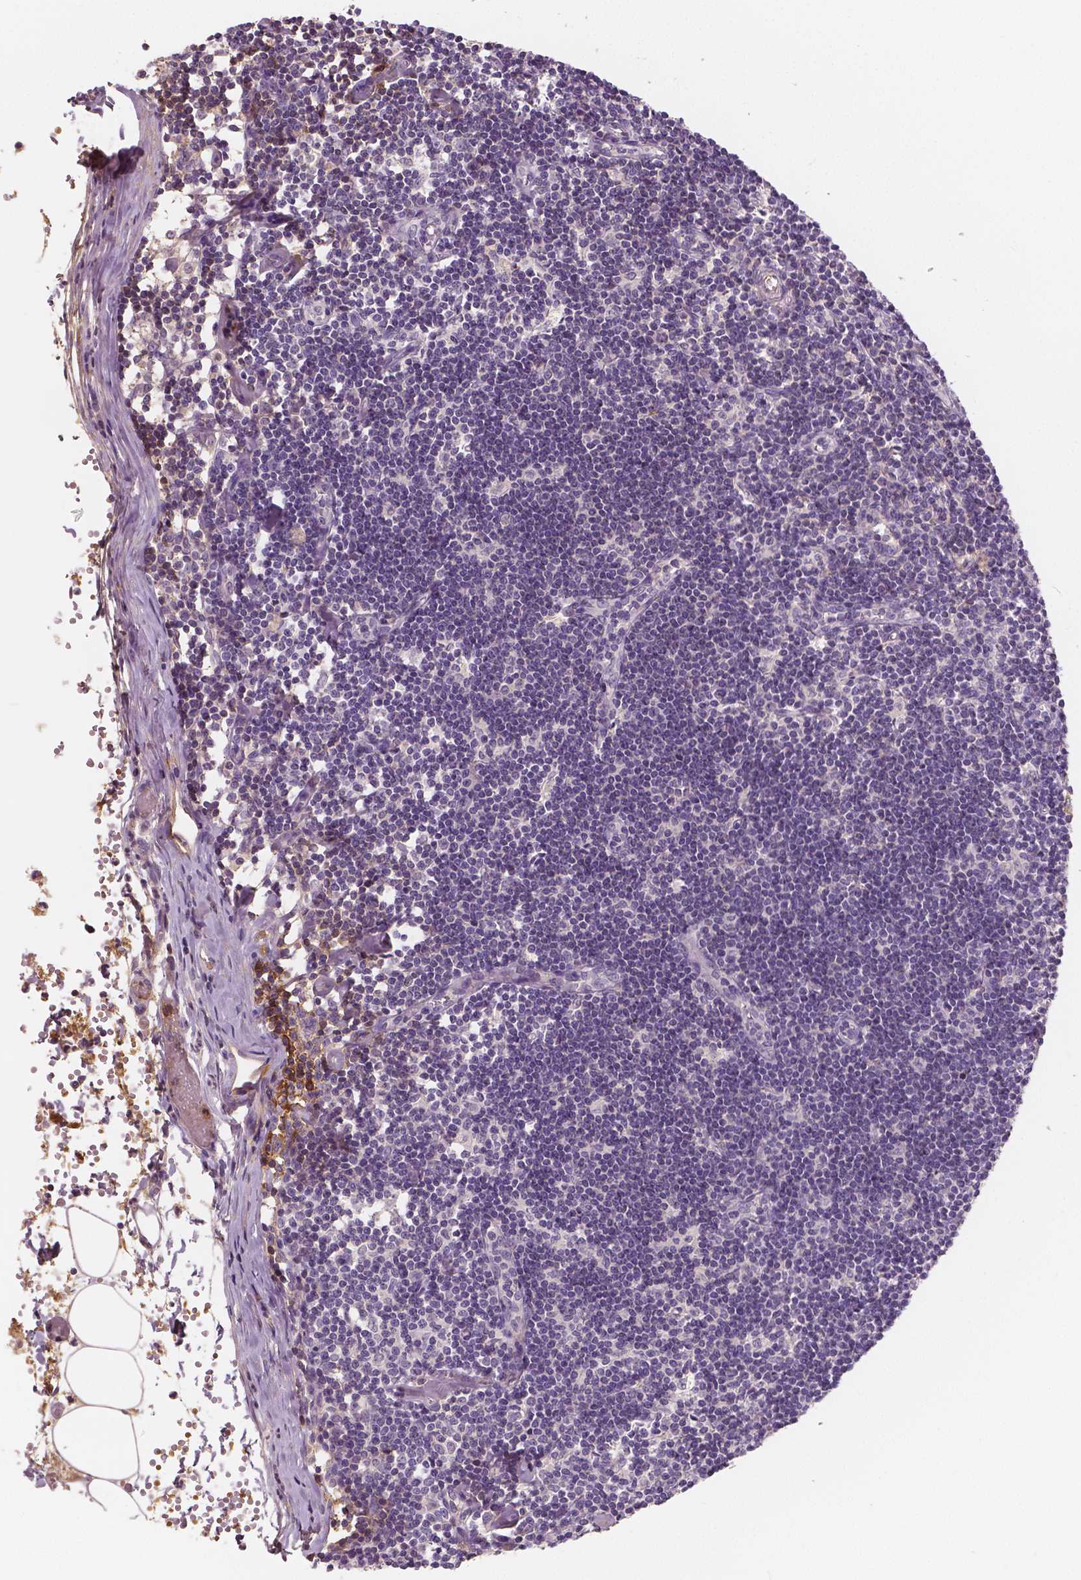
{"staining": {"intensity": "negative", "quantity": "none", "location": "none"}, "tissue": "lymph node", "cell_type": "Germinal center cells", "image_type": "normal", "snomed": [{"axis": "morphology", "description": "Normal tissue, NOS"}, {"axis": "topography", "description": "Lymph node"}], "caption": "This is an immunohistochemistry micrograph of normal human lymph node. There is no staining in germinal center cells.", "gene": "APOA4", "patient": {"sex": "female", "age": 42}}